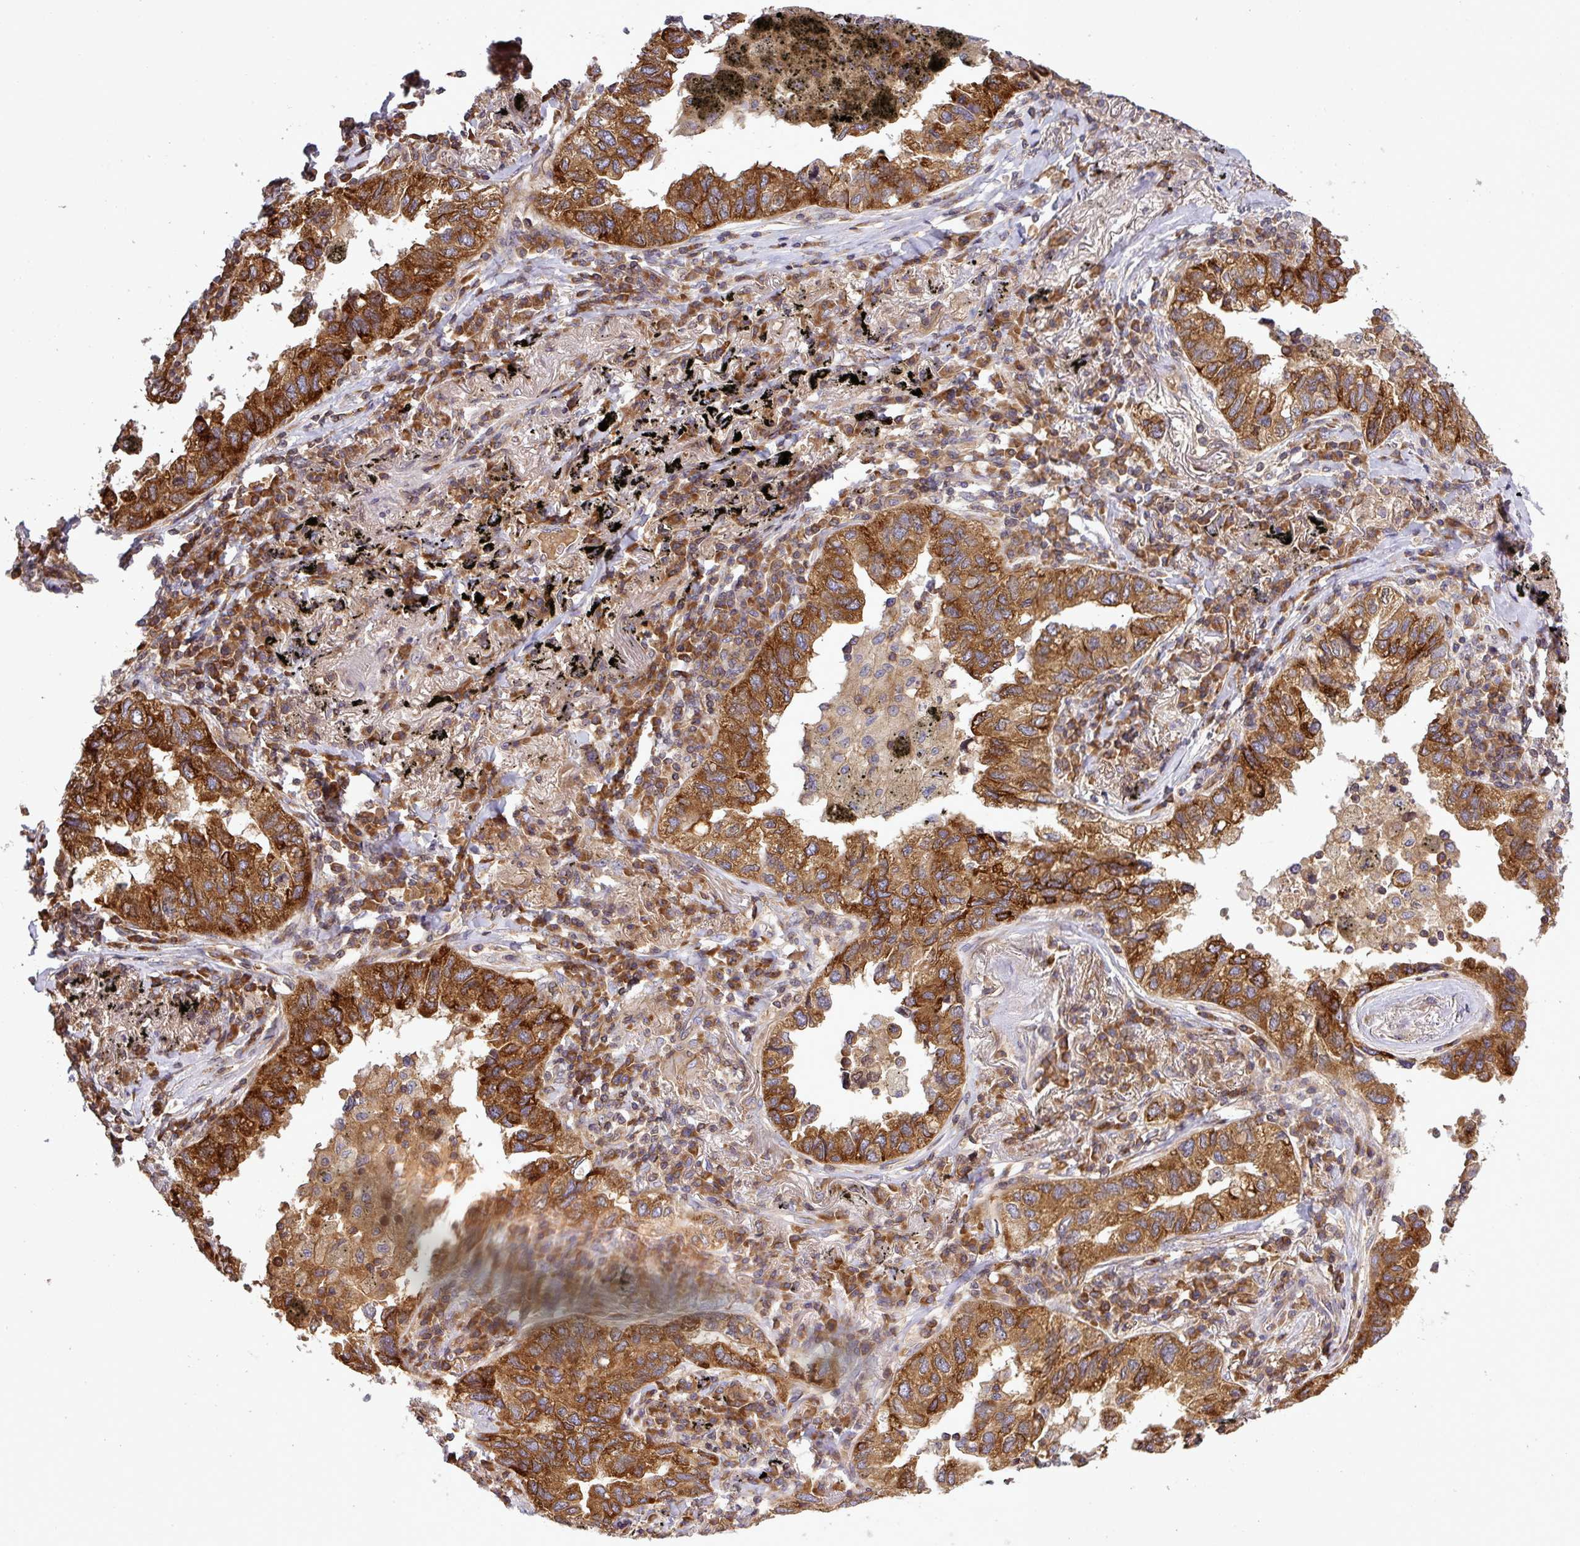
{"staining": {"intensity": "strong", "quantity": ">75%", "location": "cytoplasmic/membranous"}, "tissue": "lung cancer", "cell_type": "Tumor cells", "image_type": "cancer", "snomed": [{"axis": "morphology", "description": "Adenocarcinoma, NOS"}, {"axis": "topography", "description": "Lung"}], "caption": "The image displays immunohistochemical staining of lung cancer (adenocarcinoma). There is strong cytoplasmic/membranous expression is identified in about >75% of tumor cells. Immunohistochemistry stains the protein of interest in brown and the nuclei are stained blue.", "gene": "LRRC74B", "patient": {"sex": "male", "age": 65}}